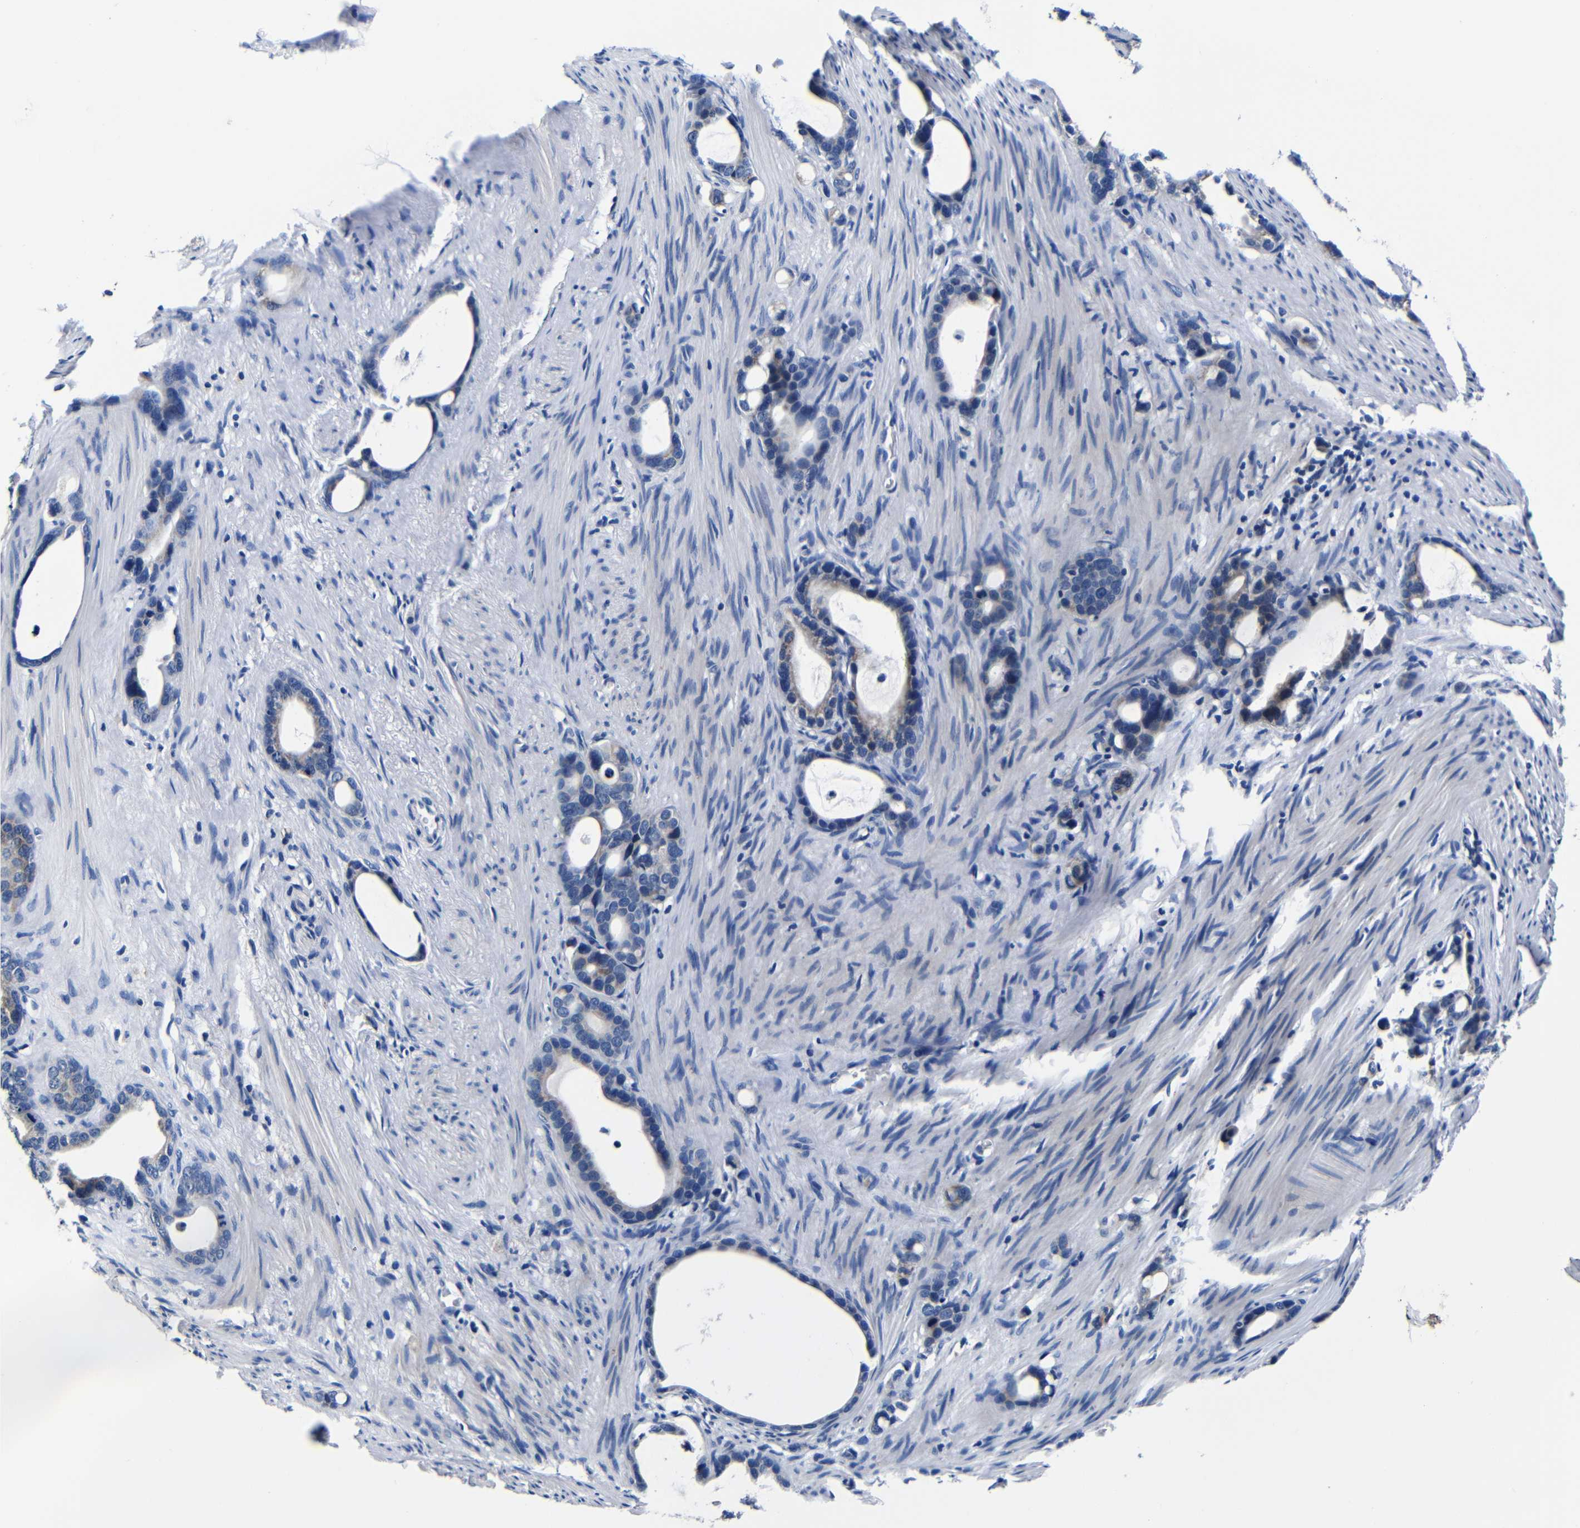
{"staining": {"intensity": "negative", "quantity": "none", "location": "none"}, "tissue": "stomach cancer", "cell_type": "Tumor cells", "image_type": "cancer", "snomed": [{"axis": "morphology", "description": "Adenocarcinoma, NOS"}, {"axis": "topography", "description": "Stomach"}], "caption": "The immunohistochemistry (IHC) photomicrograph has no significant positivity in tumor cells of stomach cancer (adenocarcinoma) tissue.", "gene": "DEPP1", "patient": {"sex": "female", "age": 75}}